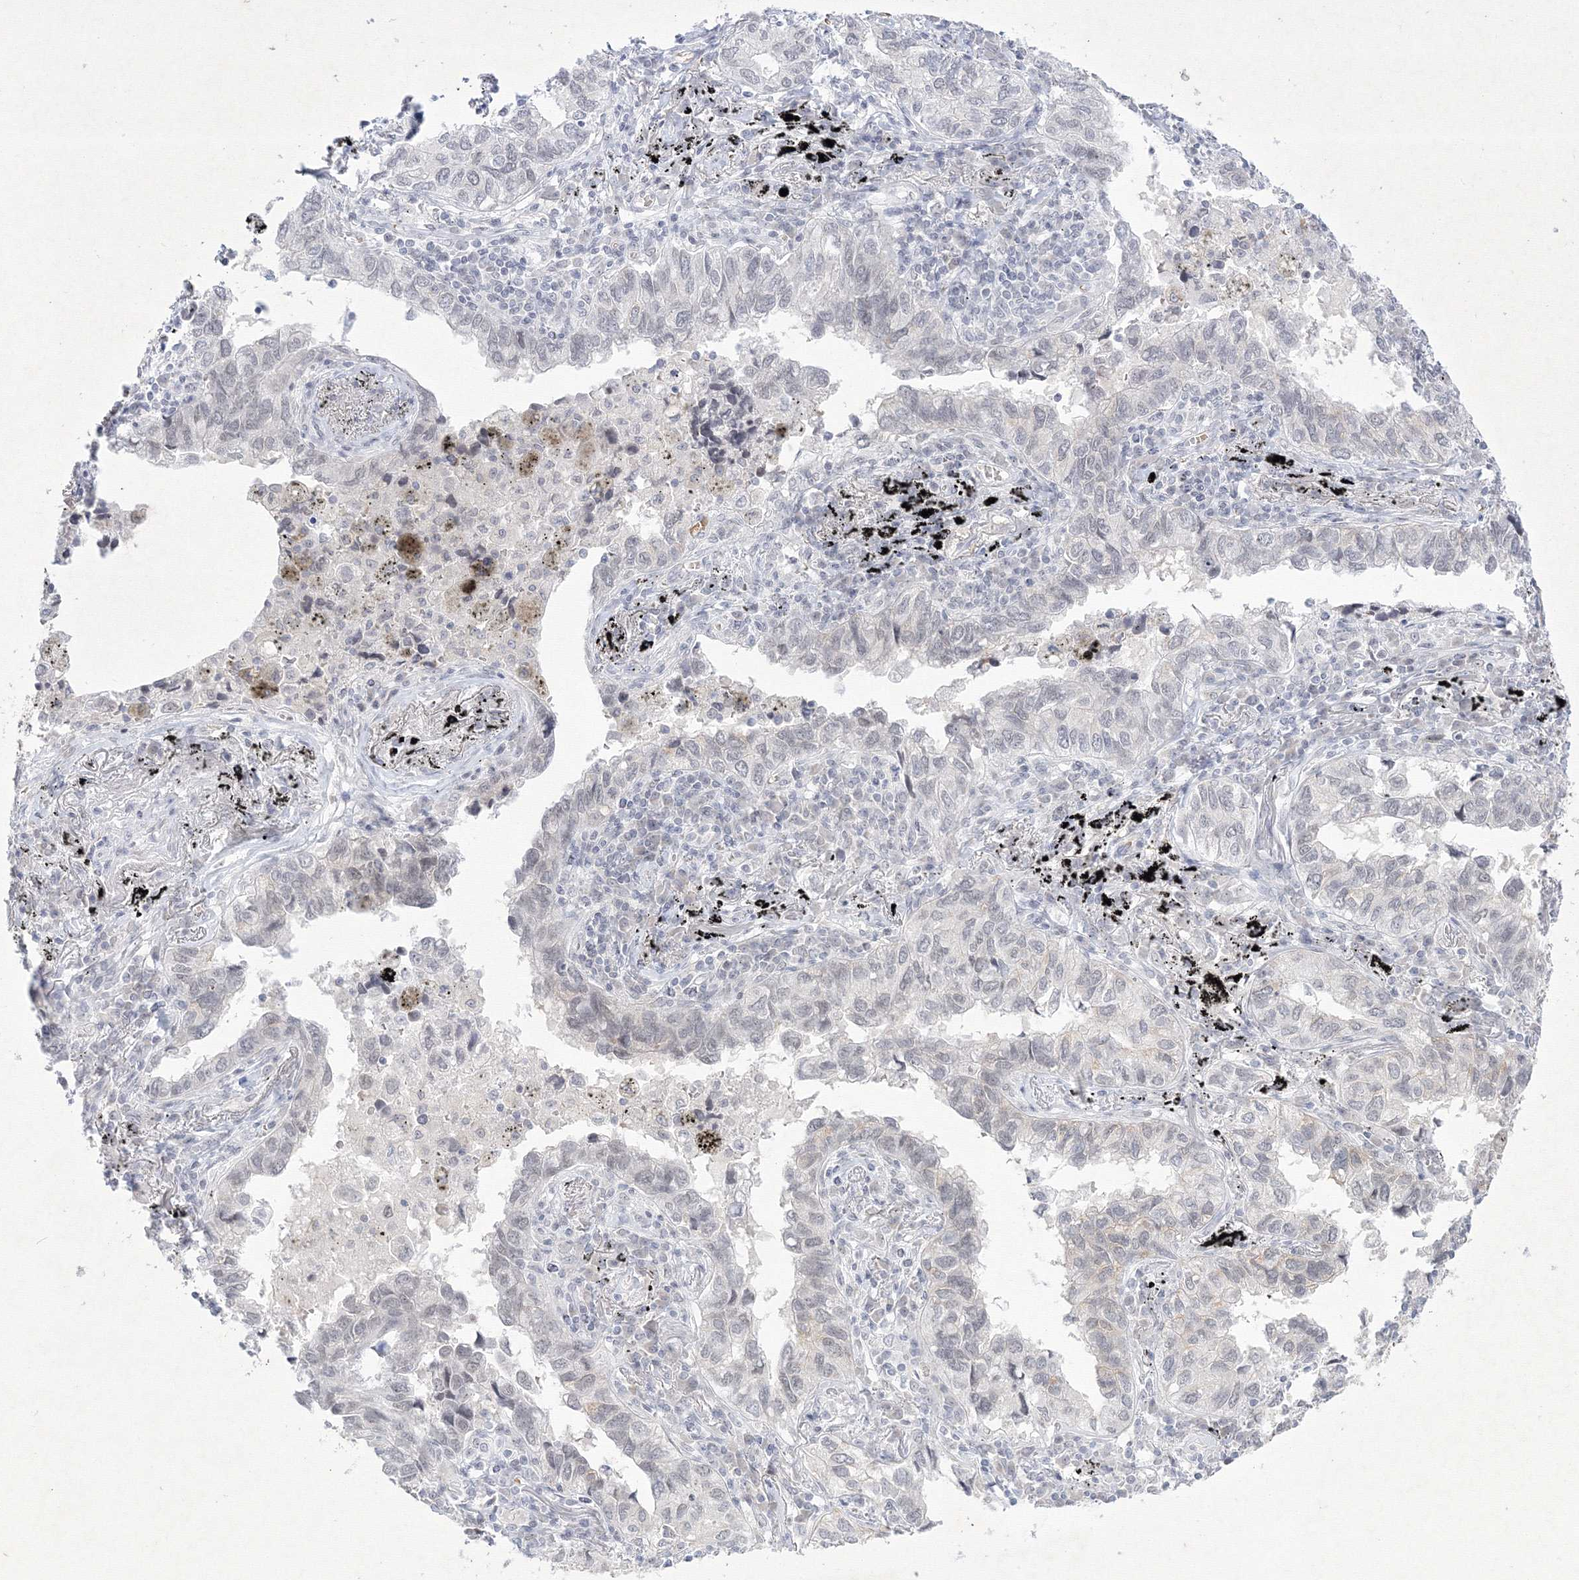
{"staining": {"intensity": "negative", "quantity": "none", "location": "none"}, "tissue": "lung cancer", "cell_type": "Tumor cells", "image_type": "cancer", "snomed": [{"axis": "morphology", "description": "Adenocarcinoma, NOS"}, {"axis": "topography", "description": "Lung"}], "caption": "A photomicrograph of lung cancer (adenocarcinoma) stained for a protein displays no brown staining in tumor cells.", "gene": "NXPE3", "patient": {"sex": "male", "age": 65}}